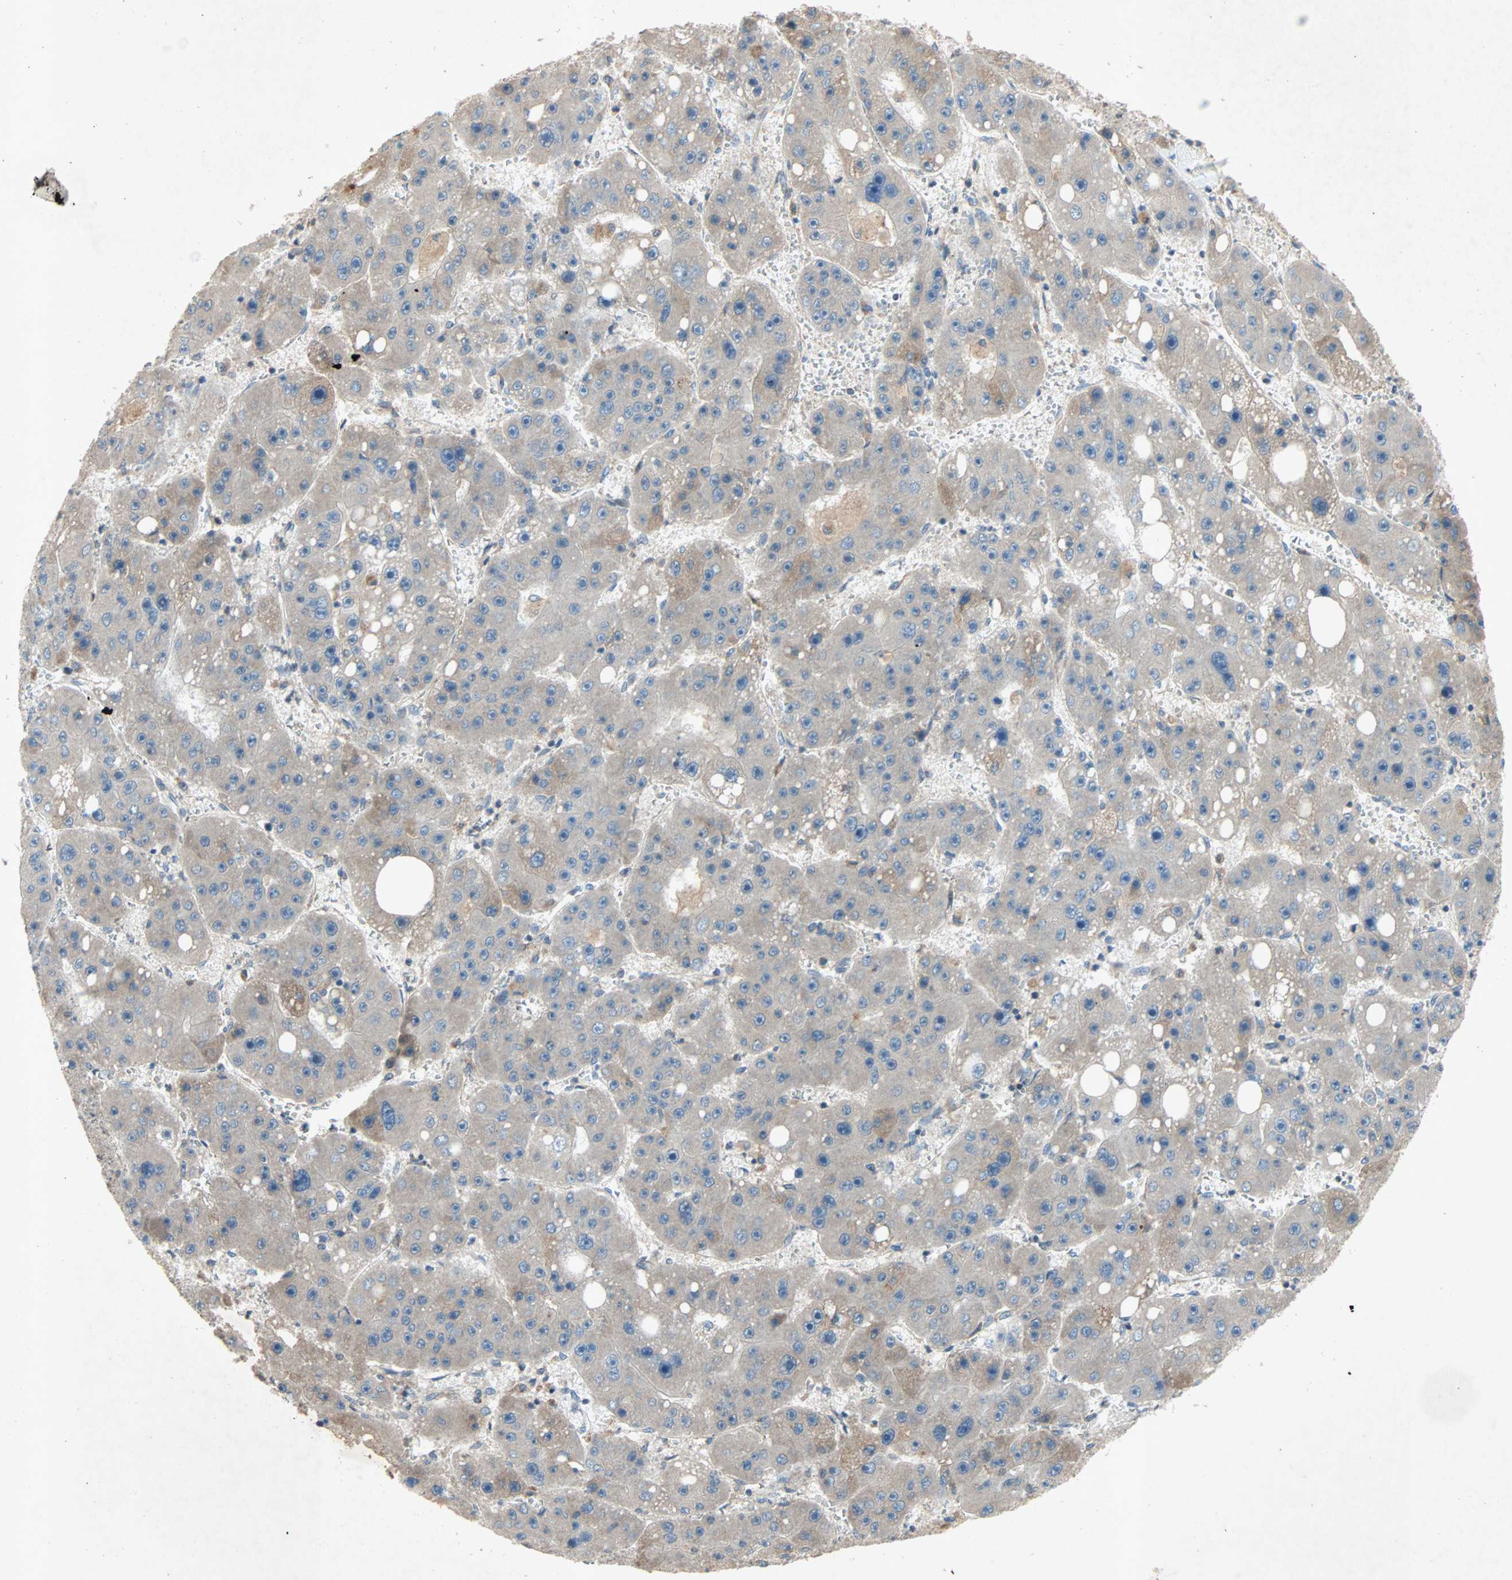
{"staining": {"intensity": "weak", "quantity": ">75%", "location": "cytoplasmic/membranous"}, "tissue": "liver cancer", "cell_type": "Tumor cells", "image_type": "cancer", "snomed": [{"axis": "morphology", "description": "Carcinoma, Hepatocellular, NOS"}, {"axis": "topography", "description": "Liver"}], "caption": "The immunohistochemical stain labels weak cytoplasmic/membranous positivity in tumor cells of hepatocellular carcinoma (liver) tissue.", "gene": "XYLT1", "patient": {"sex": "female", "age": 61}}